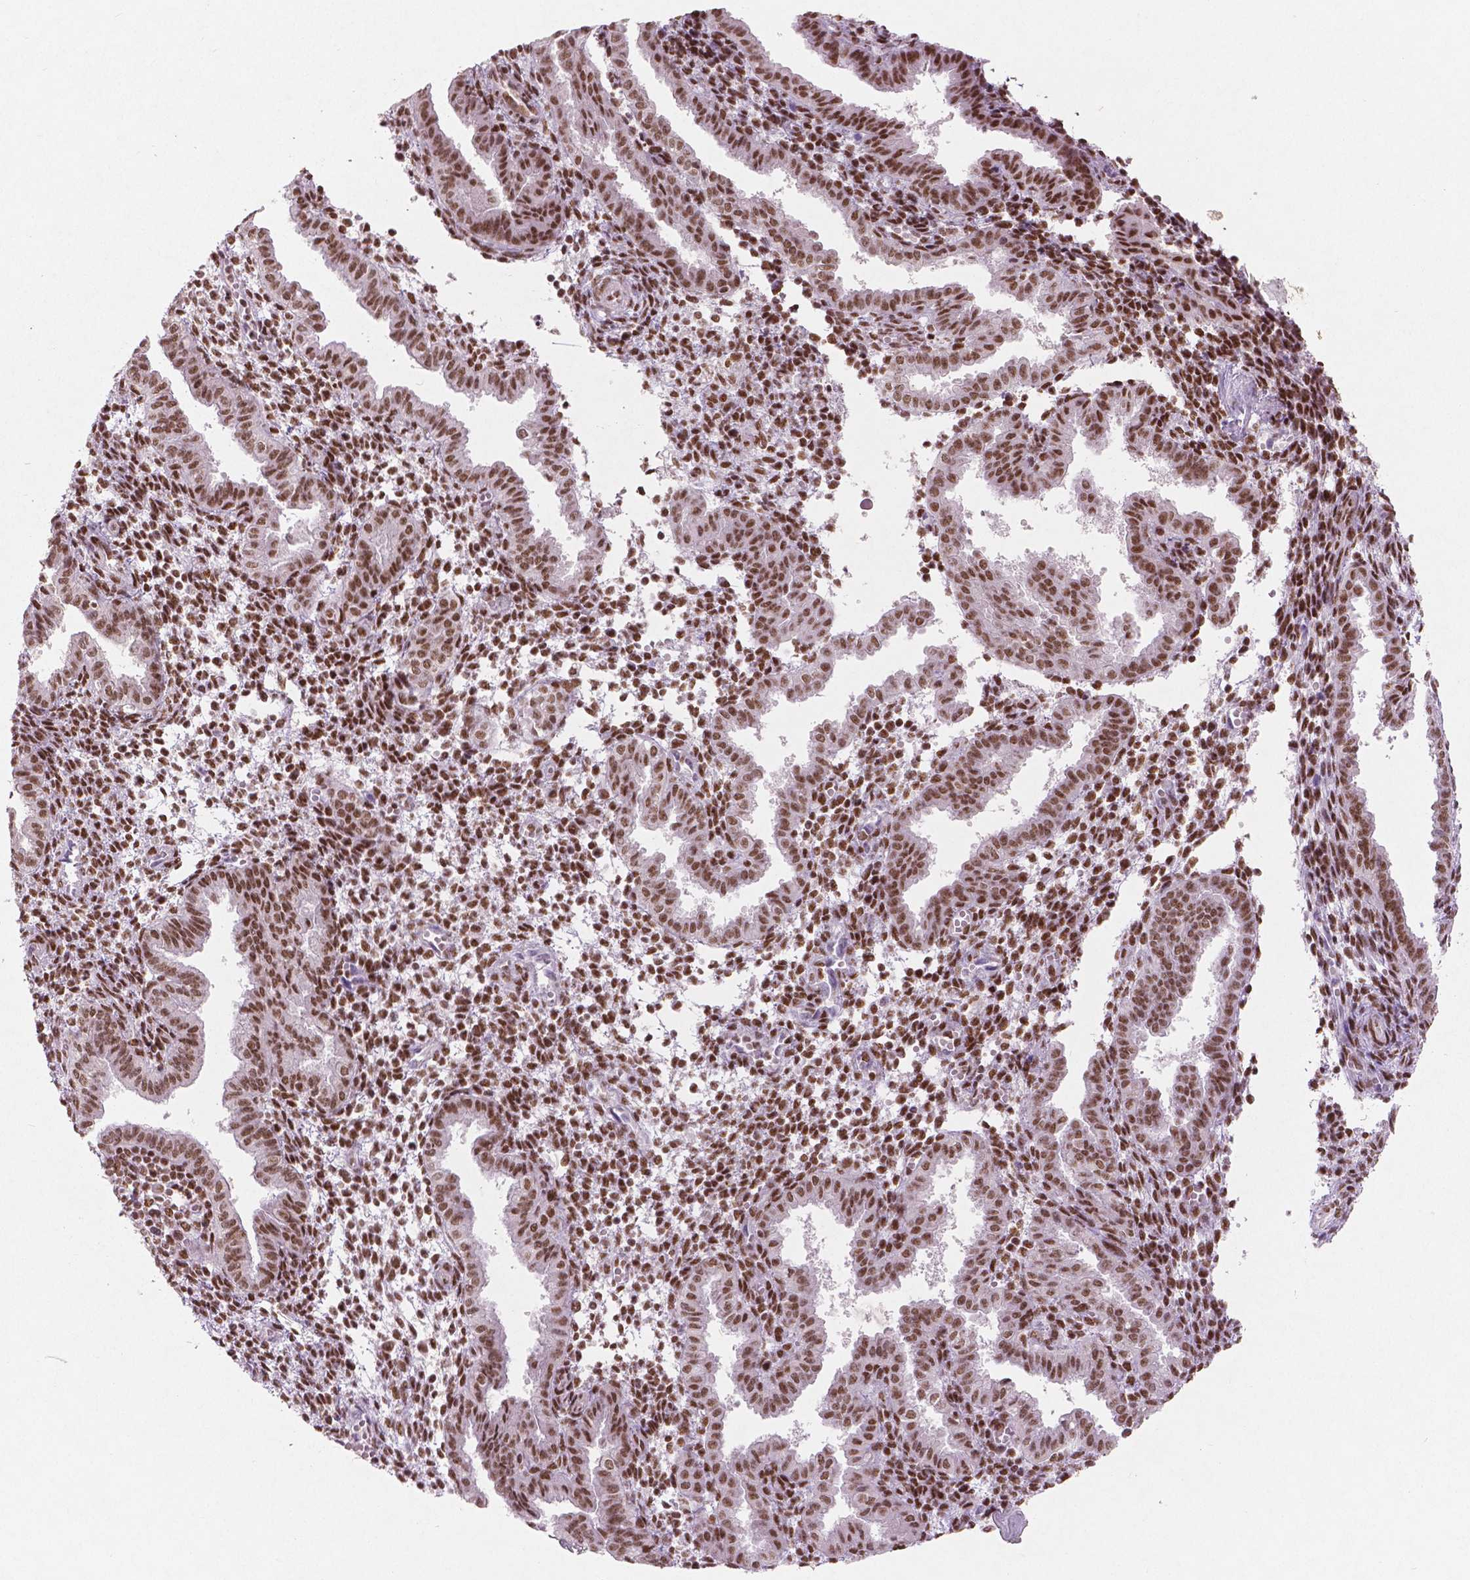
{"staining": {"intensity": "moderate", "quantity": ">75%", "location": "nuclear"}, "tissue": "endometrium", "cell_type": "Cells in endometrial stroma", "image_type": "normal", "snomed": [{"axis": "morphology", "description": "Normal tissue, NOS"}, {"axis": "topography", "description": "Endometrium"}], "caption": "A medium amount of moderate nuclear expression is present in about >75% of cells in endometrial stroma in benign endometrium.", "gene": "BRD4", "patient": {"sex": "female", "age": 37}}